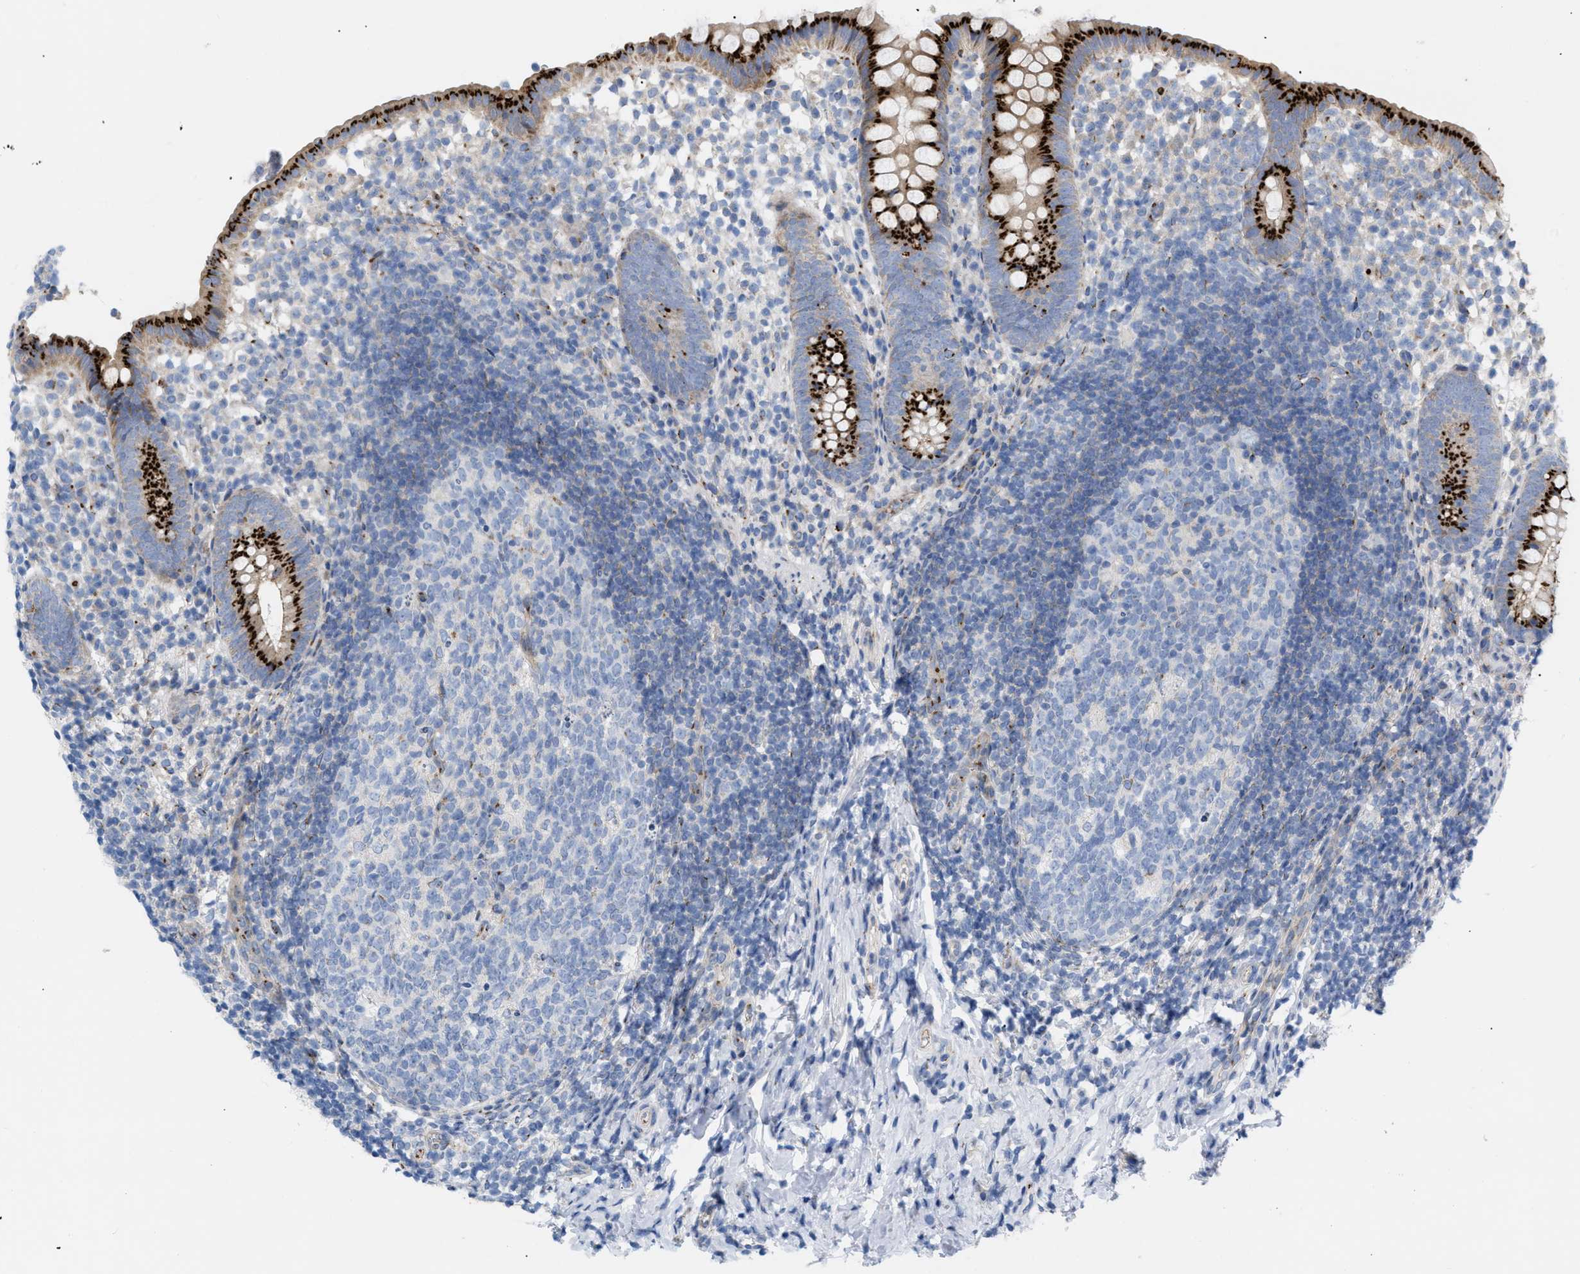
{"staining": {"intensity": "strong", "quantity": ">75%", "location": "cytoplasmic/membranous"}, "tissue": "appendix", "cell_type": "Glandular cells", "image_type": "normal", "snomed": [{"axis": "morphology", "description": "Normal tissue, NOS"}, {"axis": "topography", "description": "Appendix"}], "caption": "An image of appendix stained for a protein reveals strong cytoplasmic/membranous brown staining in glandular cells.", "gene": "TMEM17", "patient": {"sex": "female", "age": 20}}